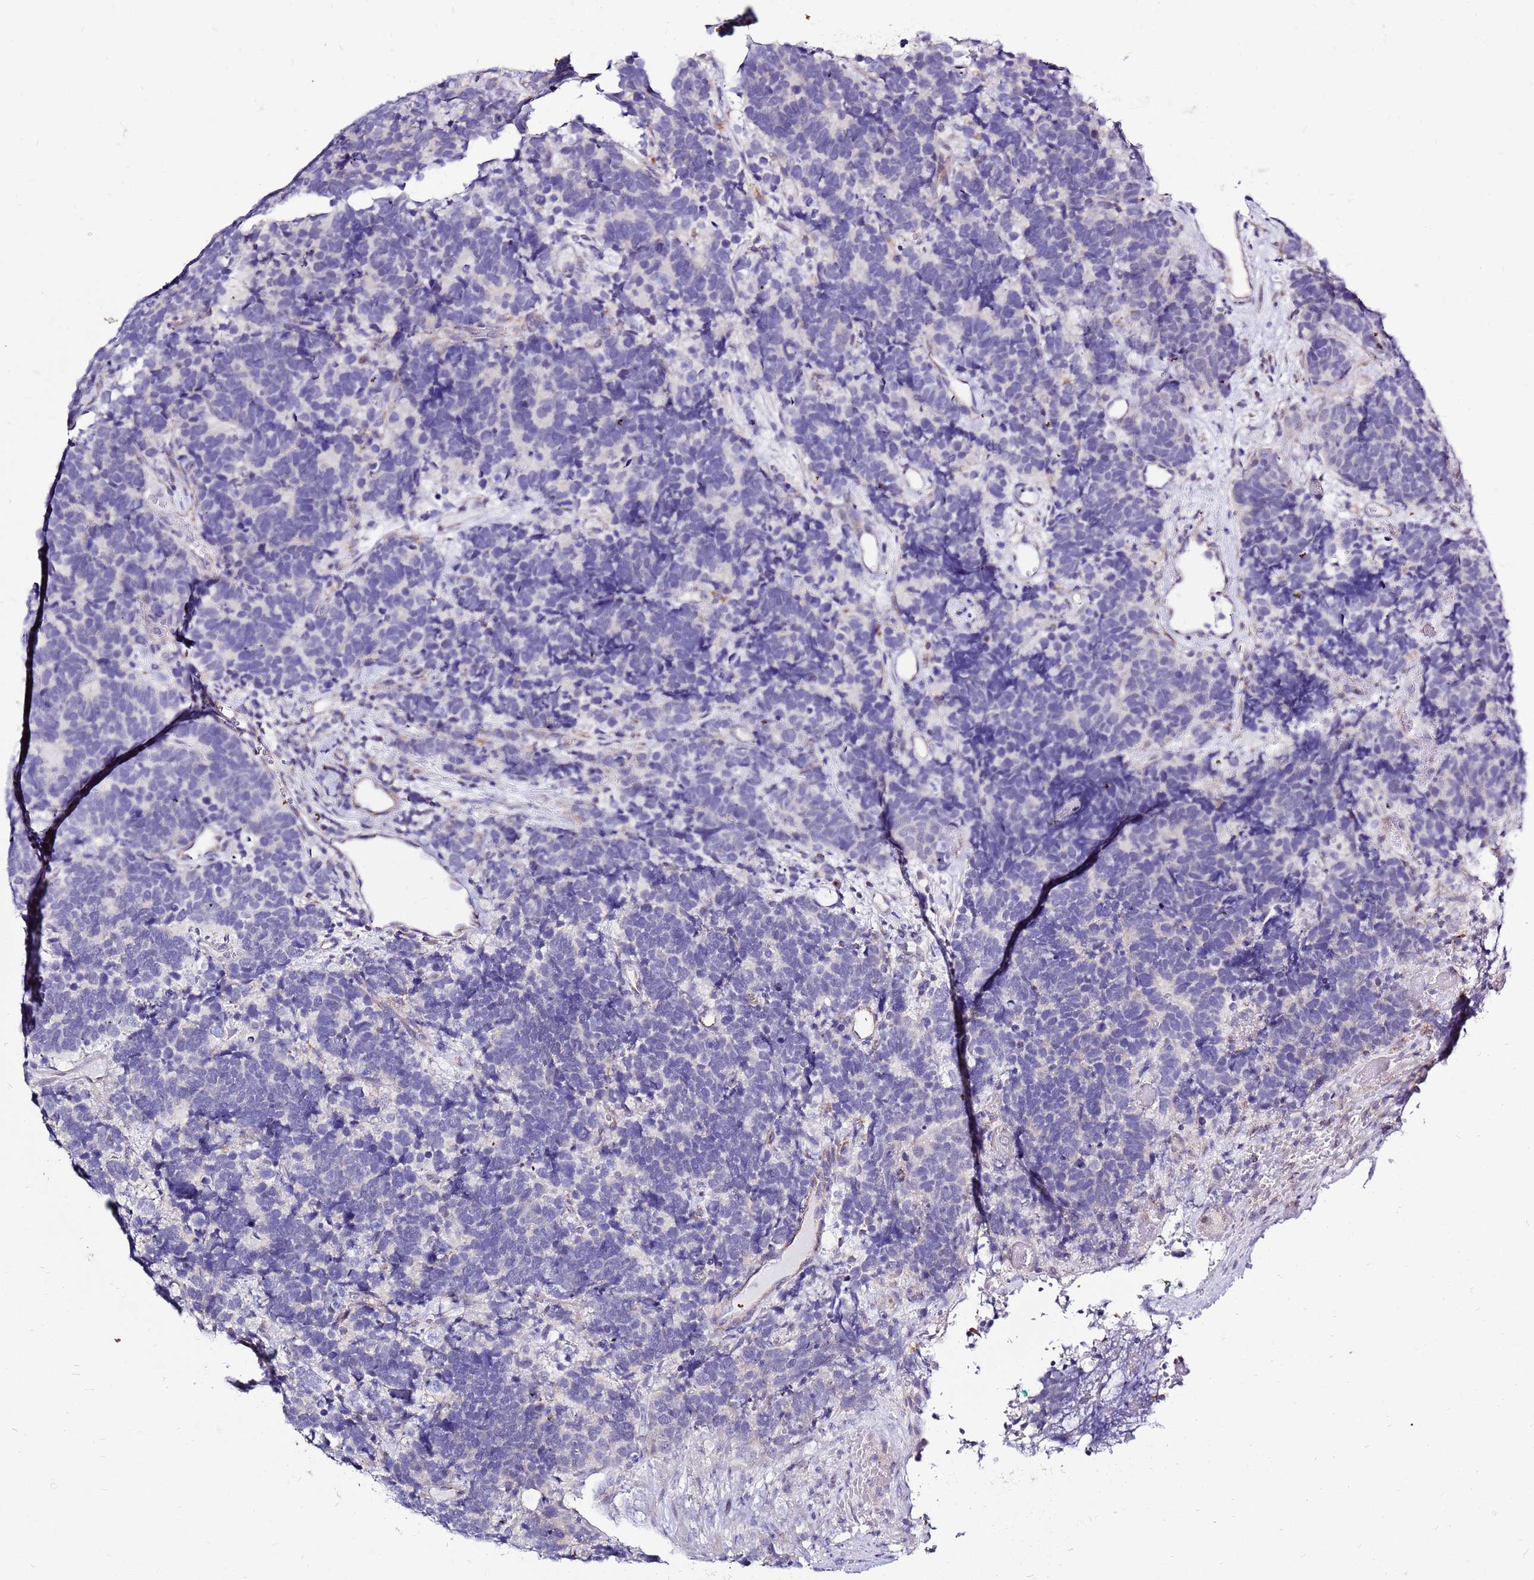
{"staining": {"intensity": "negative", "quantity": "none", "location": "none"}, "tissue": "carcinoid", "cell_type": "Tumor cells", "image_type": "cancer", "snomed": [{"axis": "morphology", "description": "Carcinoma, NOS"}, {"axis": "morphology", "description": "Carcinoid, malignant, NOS"}, {"axis": "topography", "description": "Urinary bladder"}], "caption": "Carcinoid stained for a protein using immunohistochemistry (IHC) shows no positivity tumor cells.", "gene": "IGF1R", "patient": {"sex": "male", "age": 57}}